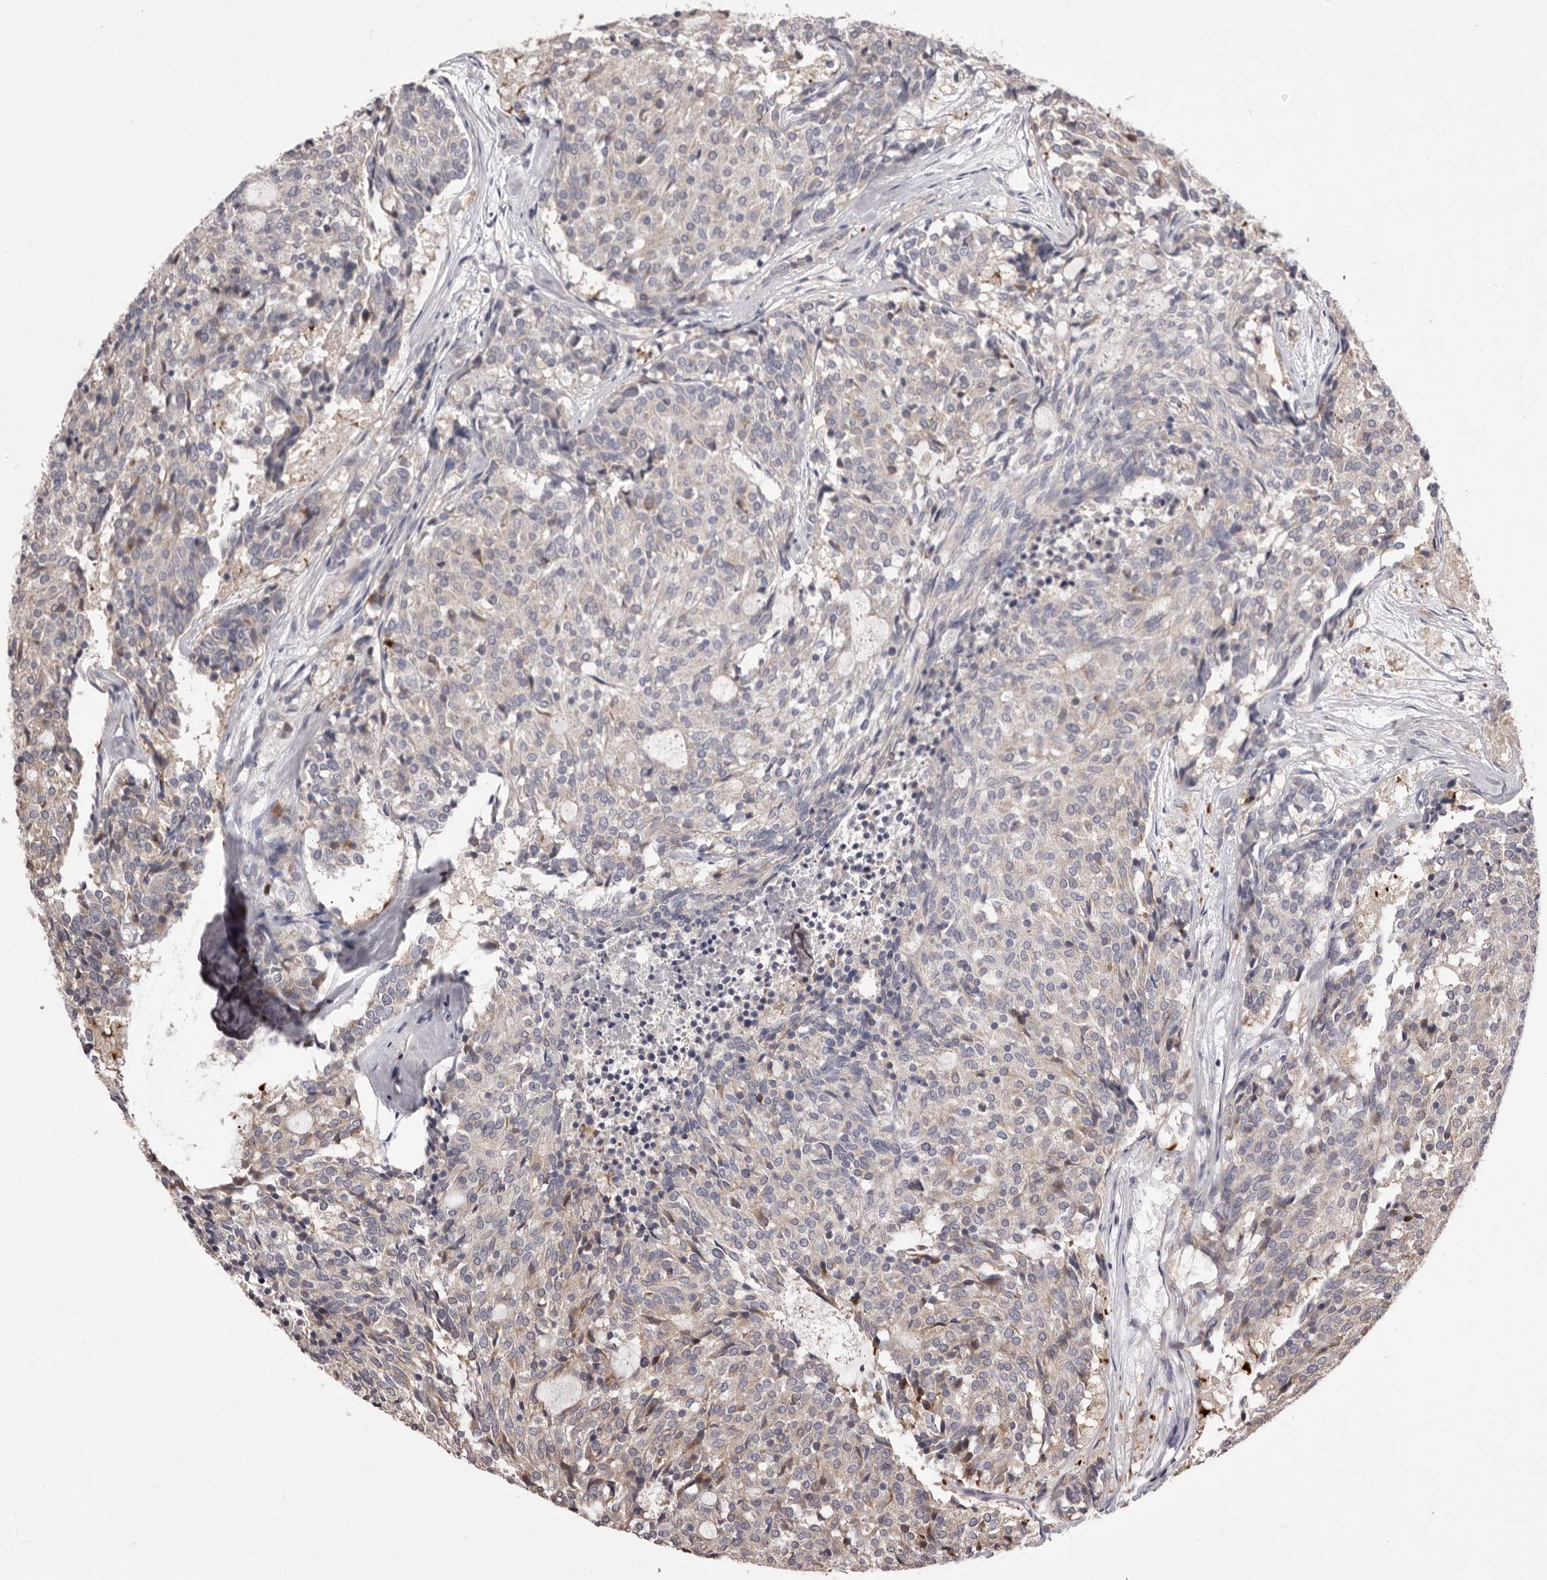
{"staining": {"intensity": "negative", "quantity": "none", "location": "none"}, "tissue": "carcinoid", "cell_type": "Tumor cells", "image_type": "cancer", "snomed": [{"axis": "morphology", "description": "Carcinoid, malignant, NOS"}, {"axis": "topography", "description": "Pancreas"}], "caption": "Tumor cells show no significant staining in carcinoid.", "gene": "PNRC1", "patient": {"sex": "female", "age": 54}}